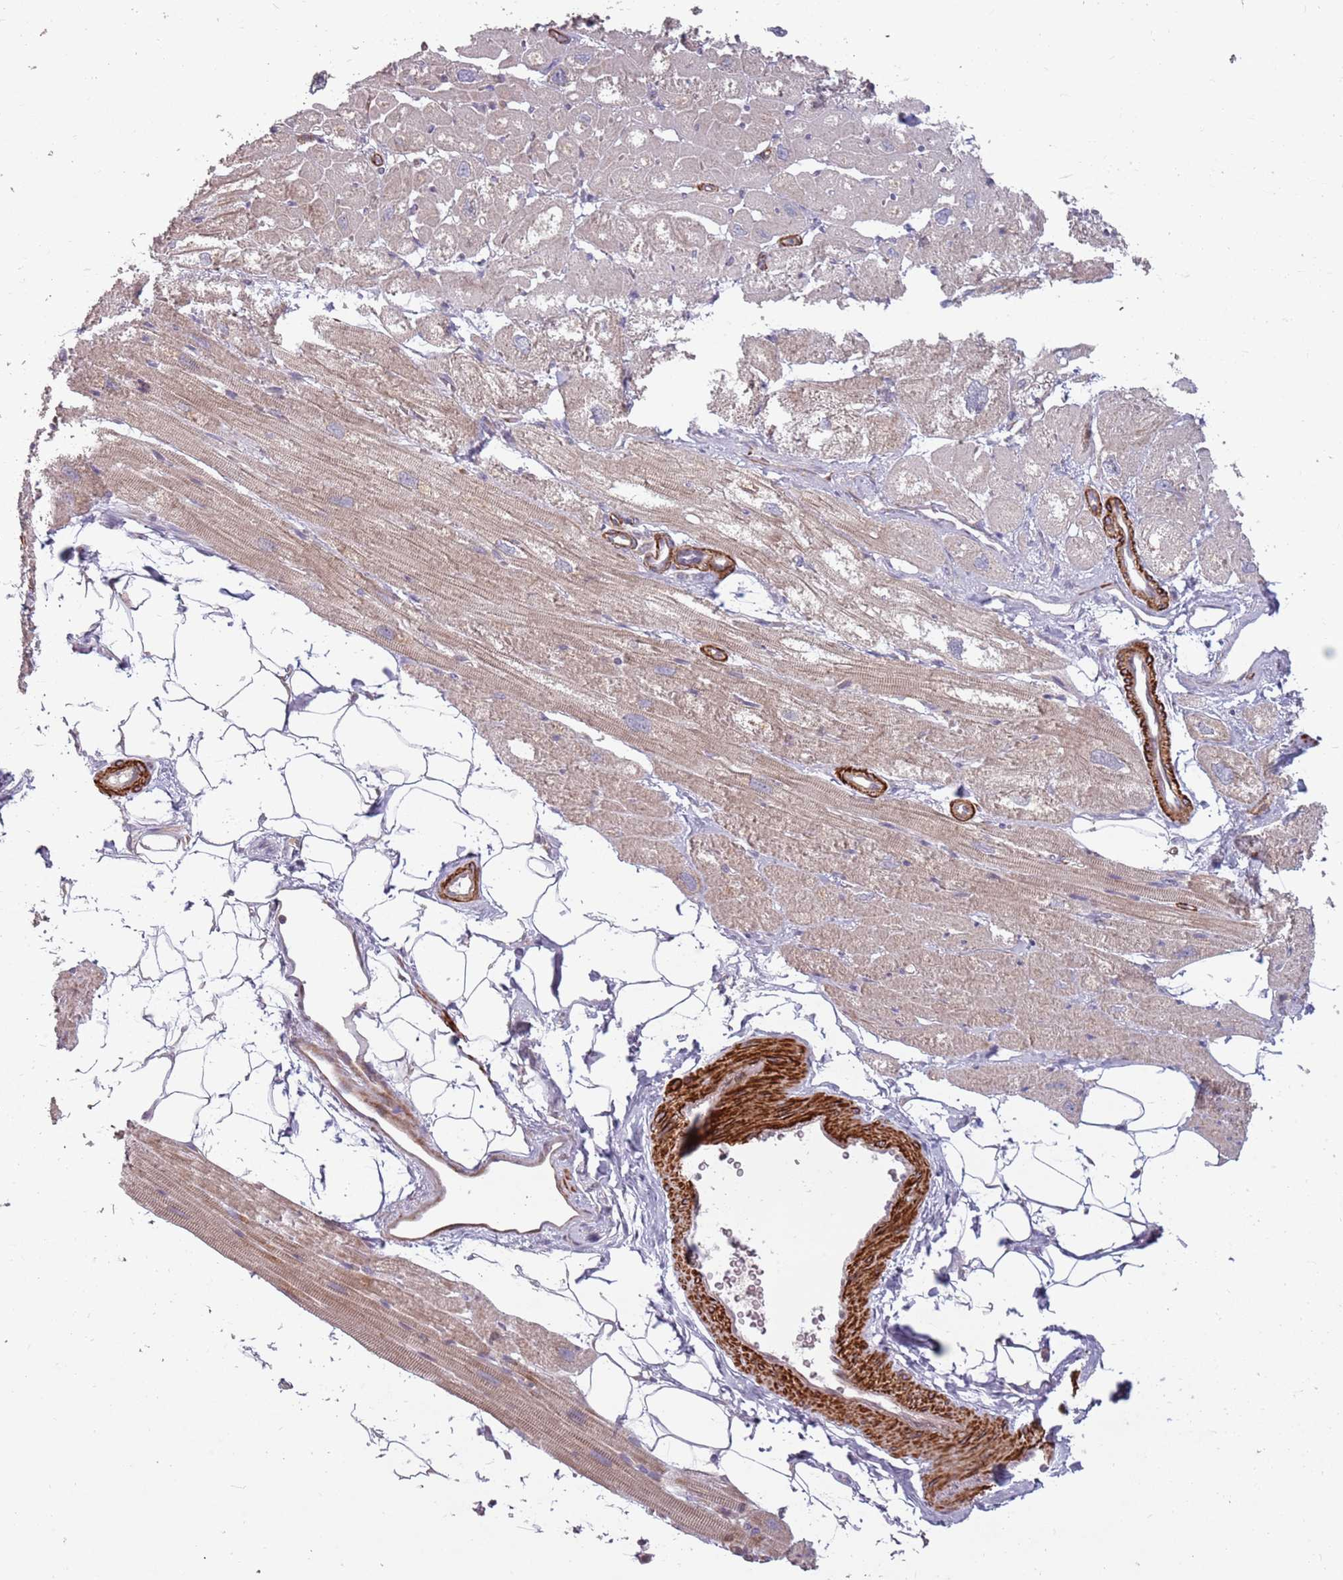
{"staining": {"intensity": "weak", "quantity": ">75%", "location": "cytoplasmic/membranous"}, "tissue": "heart muscle", "cell_type": "Cardiomyocytes", "image_type": "normal", "snomed": [{"axis": "morphology", "description": "Normal tissue, NOS"}, {"axis": "topography", "description": "Heart"}], "caption": "Protein staining by immunohistochemistry demonstrates weak cytoplasmic/membranous expression in approximately >75% of cardiomyocytes in normal heart muscle. (DAB (3,3'-diaminobenzidine) = brown stain, brightfield microscopy at high magnification).", "gene": "PLD6", "patient": {"sex": "male", "age": 50}}